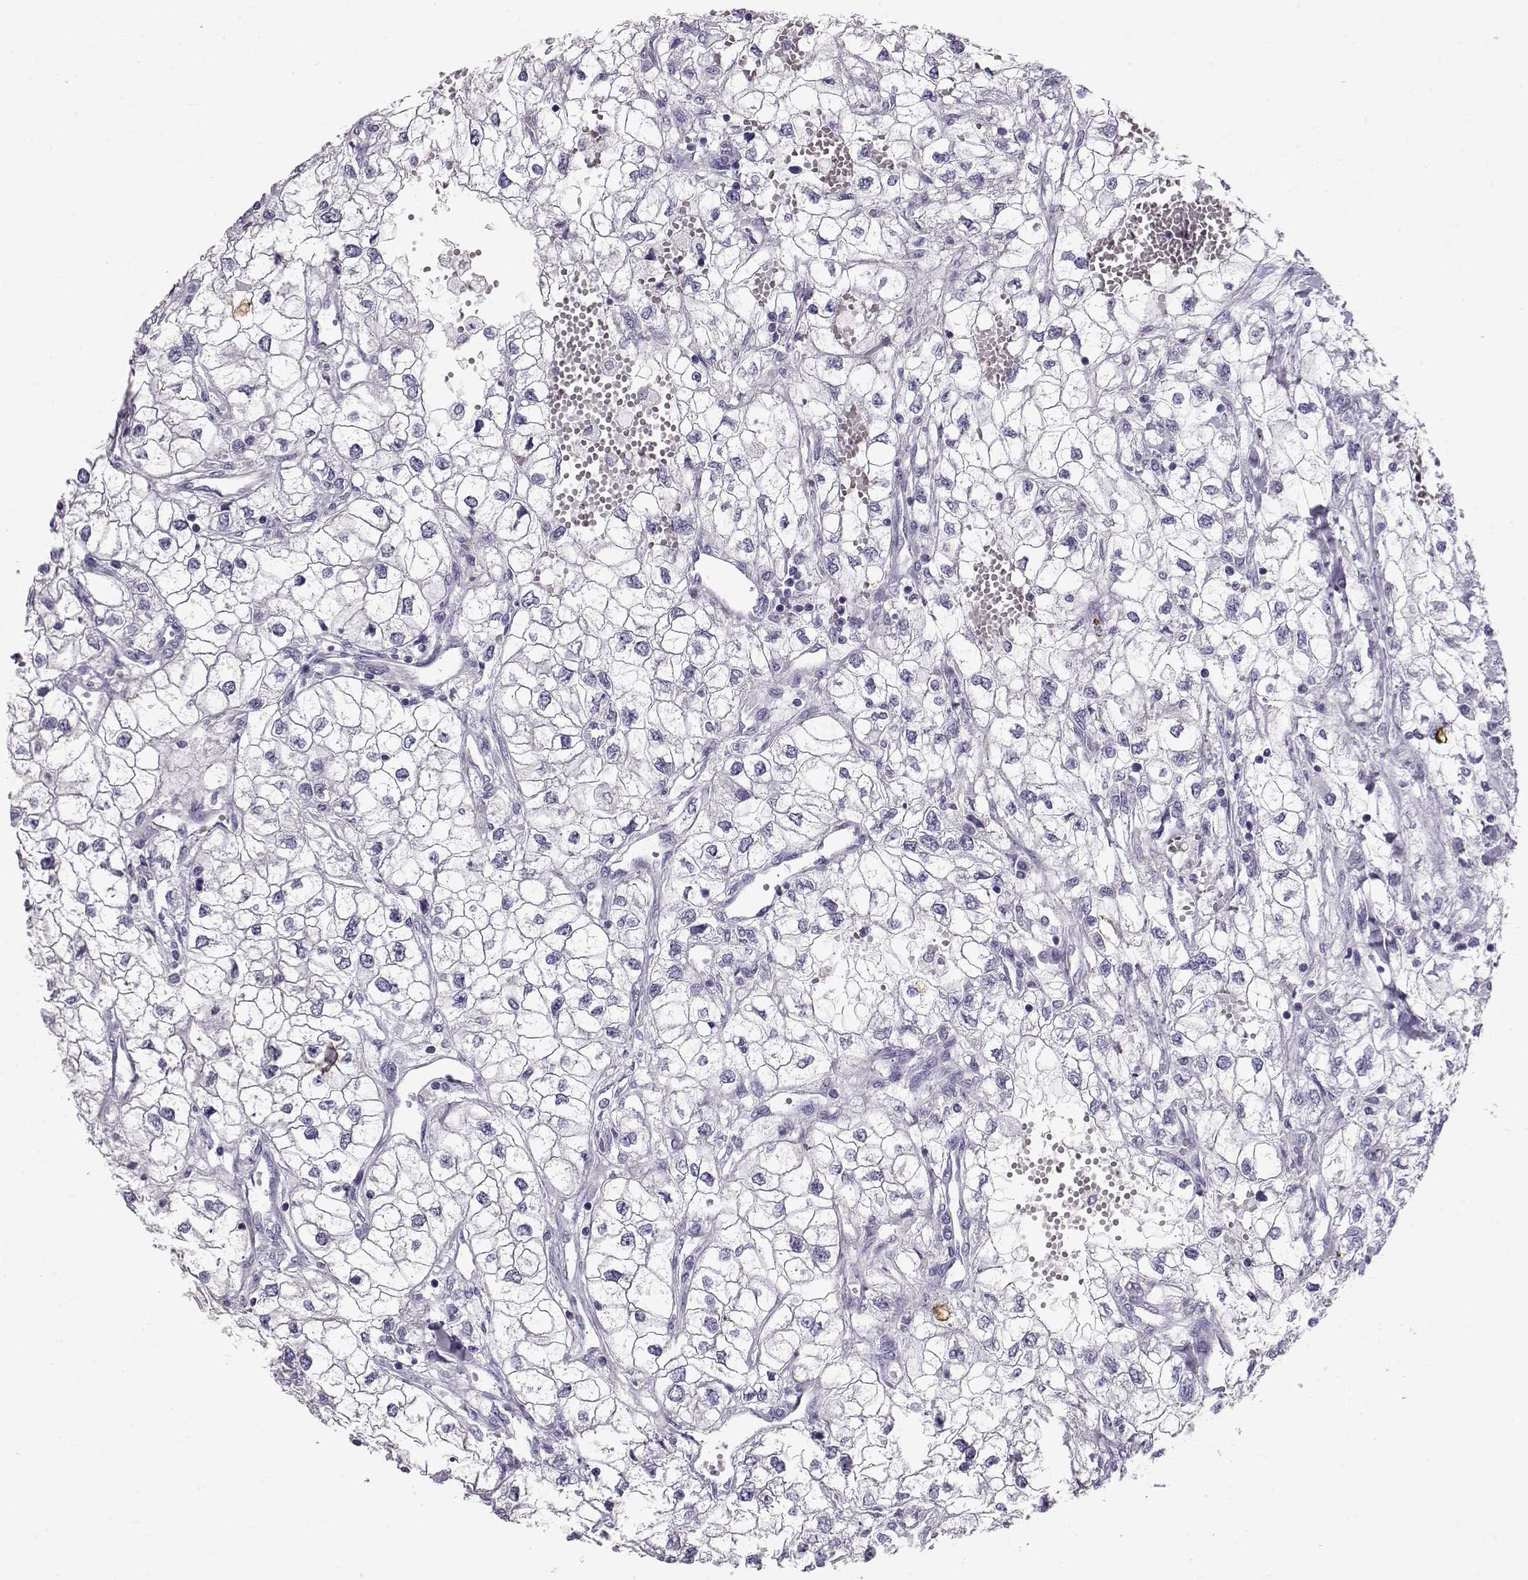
{"staining": {"intensity": "negative", "quantity": "none", "location": "none"}, "tissue": "renal cancer", "cell_type": "Tumor cells", "image_type": "cancer", "snomed": [{"axis": "morphology", "description": "Adenocarcinoma, NOS"}, {"axis": "topography", "description": "Kidney"}], "caption": "The immunohistochemistry (IHC) photomicrograph has no significant staining in tumor cells of adenocarcinoma (renal) tissue. (DAB (3,3'-diaminobenzidine) IHC visualized using brightfield microscopy, high magnification).", "gene": "RD3", "patient": {"sex": "male", "age": 59}}